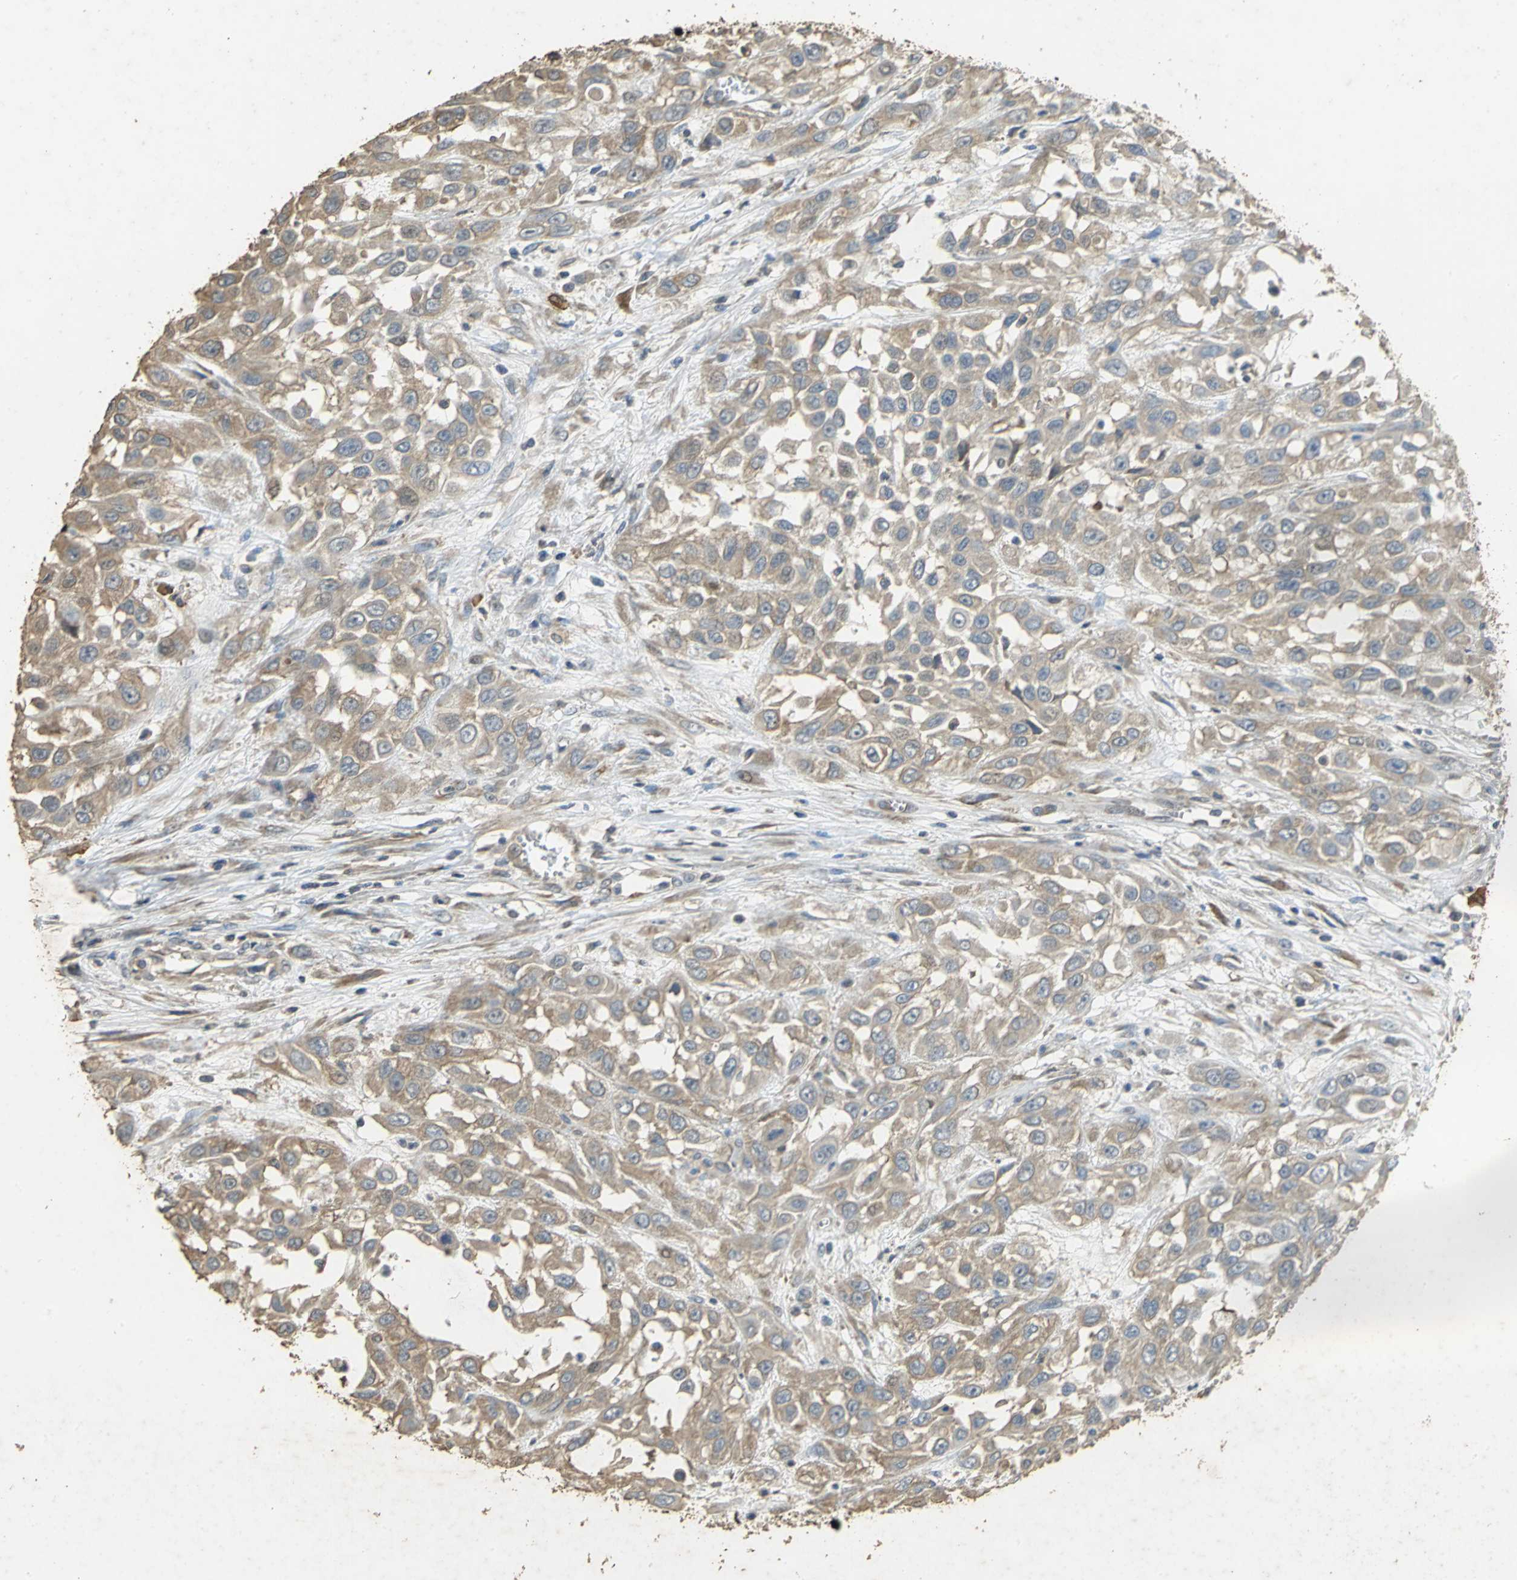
{"staining": {"intensity": "moderate", "quantity": ">75%", "location": "cytoplasmic/membranous"}, "tissue": "urothelial cancer", "cell_type": "Tumor cells", "image_type": "cancer", "snomed": [{"axis": "morphology", "description": "Urothelial carcinoma, High grade"}, {"axis": "topography", "description": "Urinary bladder"}], "caption": "DAB immunohistochemical staining of high-grade urothelial carcinoma shows moderate cytoplasmic/membranous protein positivity in approximately >75% of tumor cells. (DAB (3,3'-diaminobenzidine) = brown stain, brightfield microscopy at high magnification).", "gene": "ACSL4", "patient": {"sex": "male", "age": 57}}